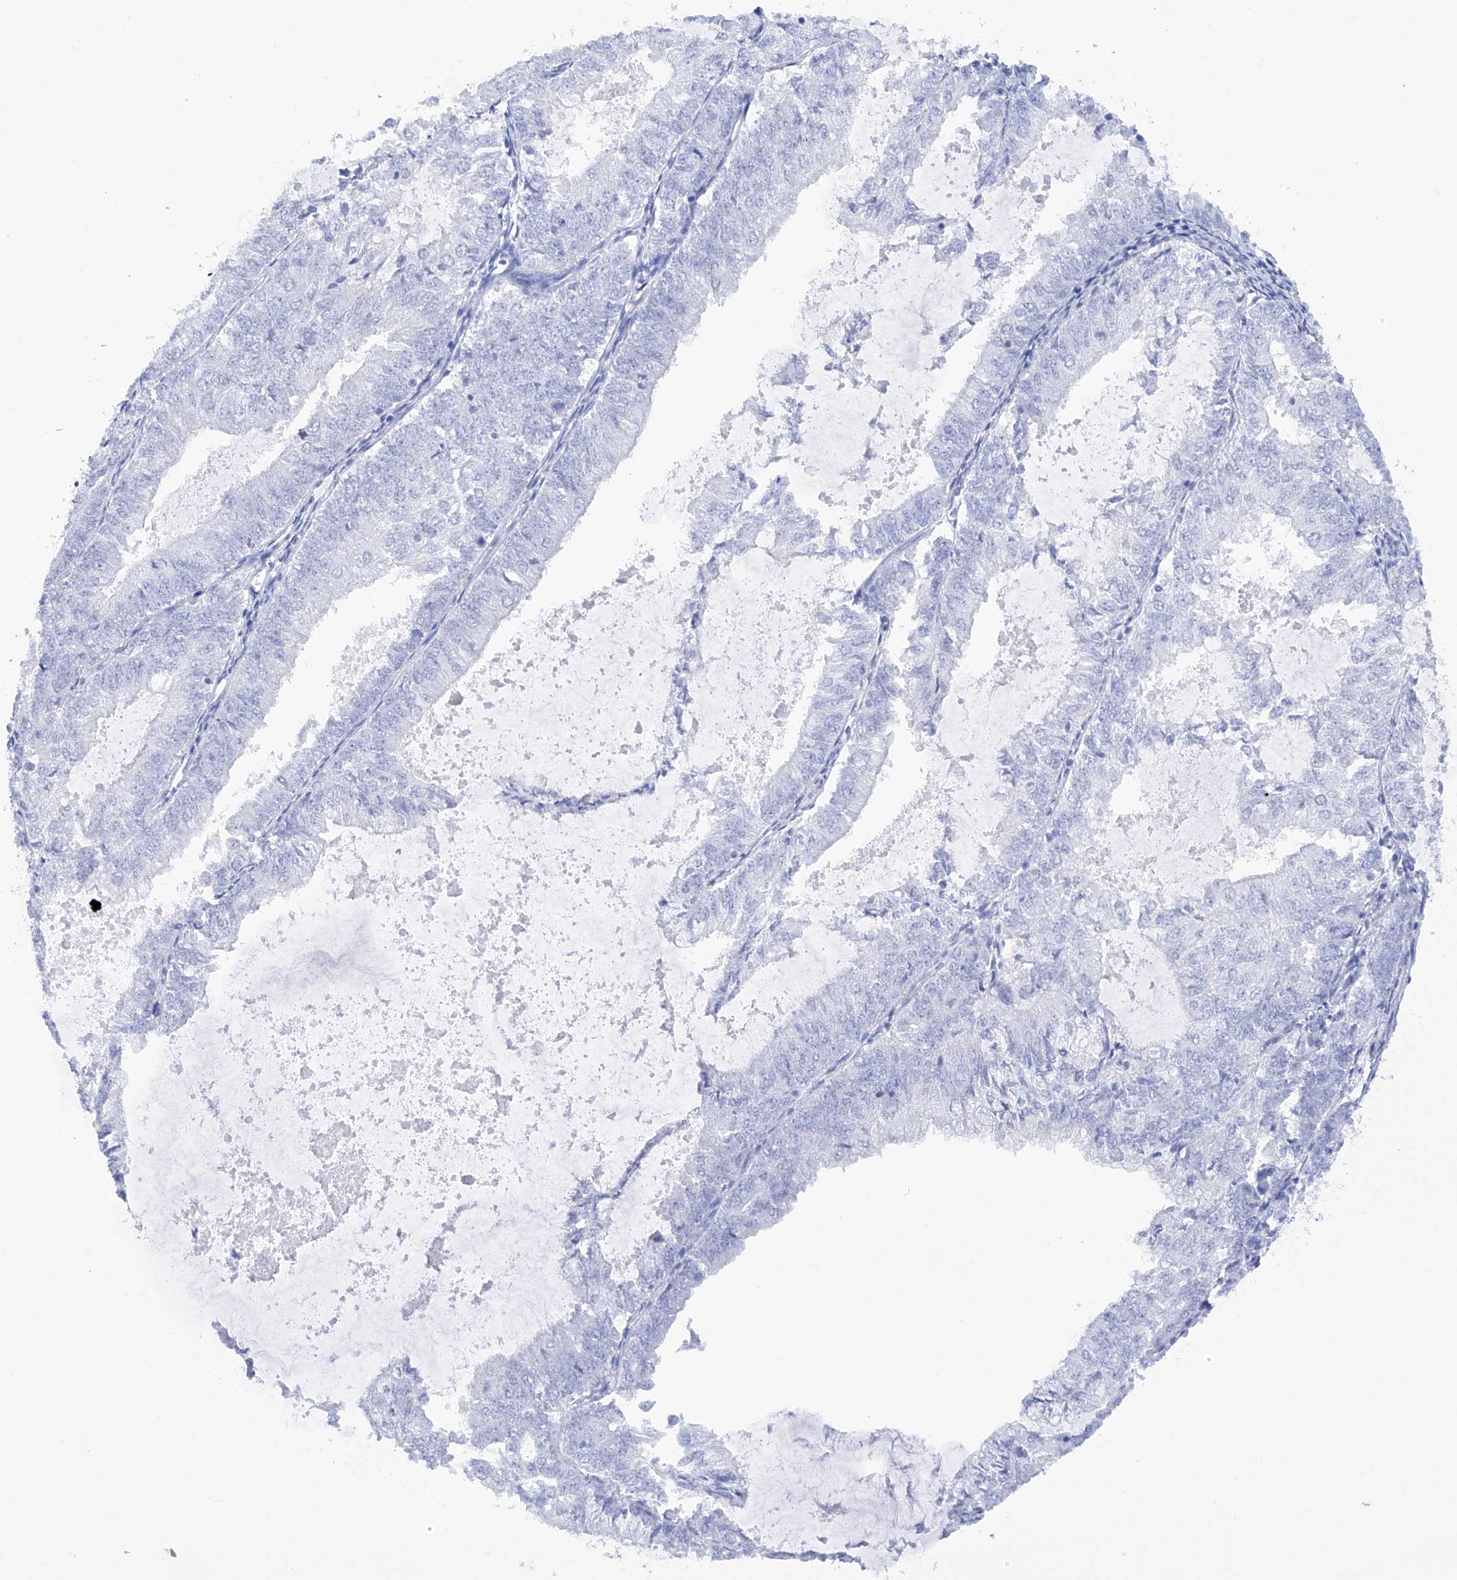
{"staining": {"intensity": "negative", "quantity": "none", "location": "none"}, "tissue": "endometrial cancer", "cell_type": "Tumor cells", "image_type": "cancer", "snomed": [{"axis": "morphology", "description": "Adenocarcinoma, NOS"}, {"axis": "topography", "description": "Endometrium"}], "caption": "This image is of adenocarcinoma (endometrial) stained with immunohistochemistry to label a protein in brown with the nuclei are counter-stained blue. There is no staining in tumor cells. (DAB IHC with hematoxylin counter stain).", "gene": "FLG", "patient": {"sex": "female", "age": 57}}